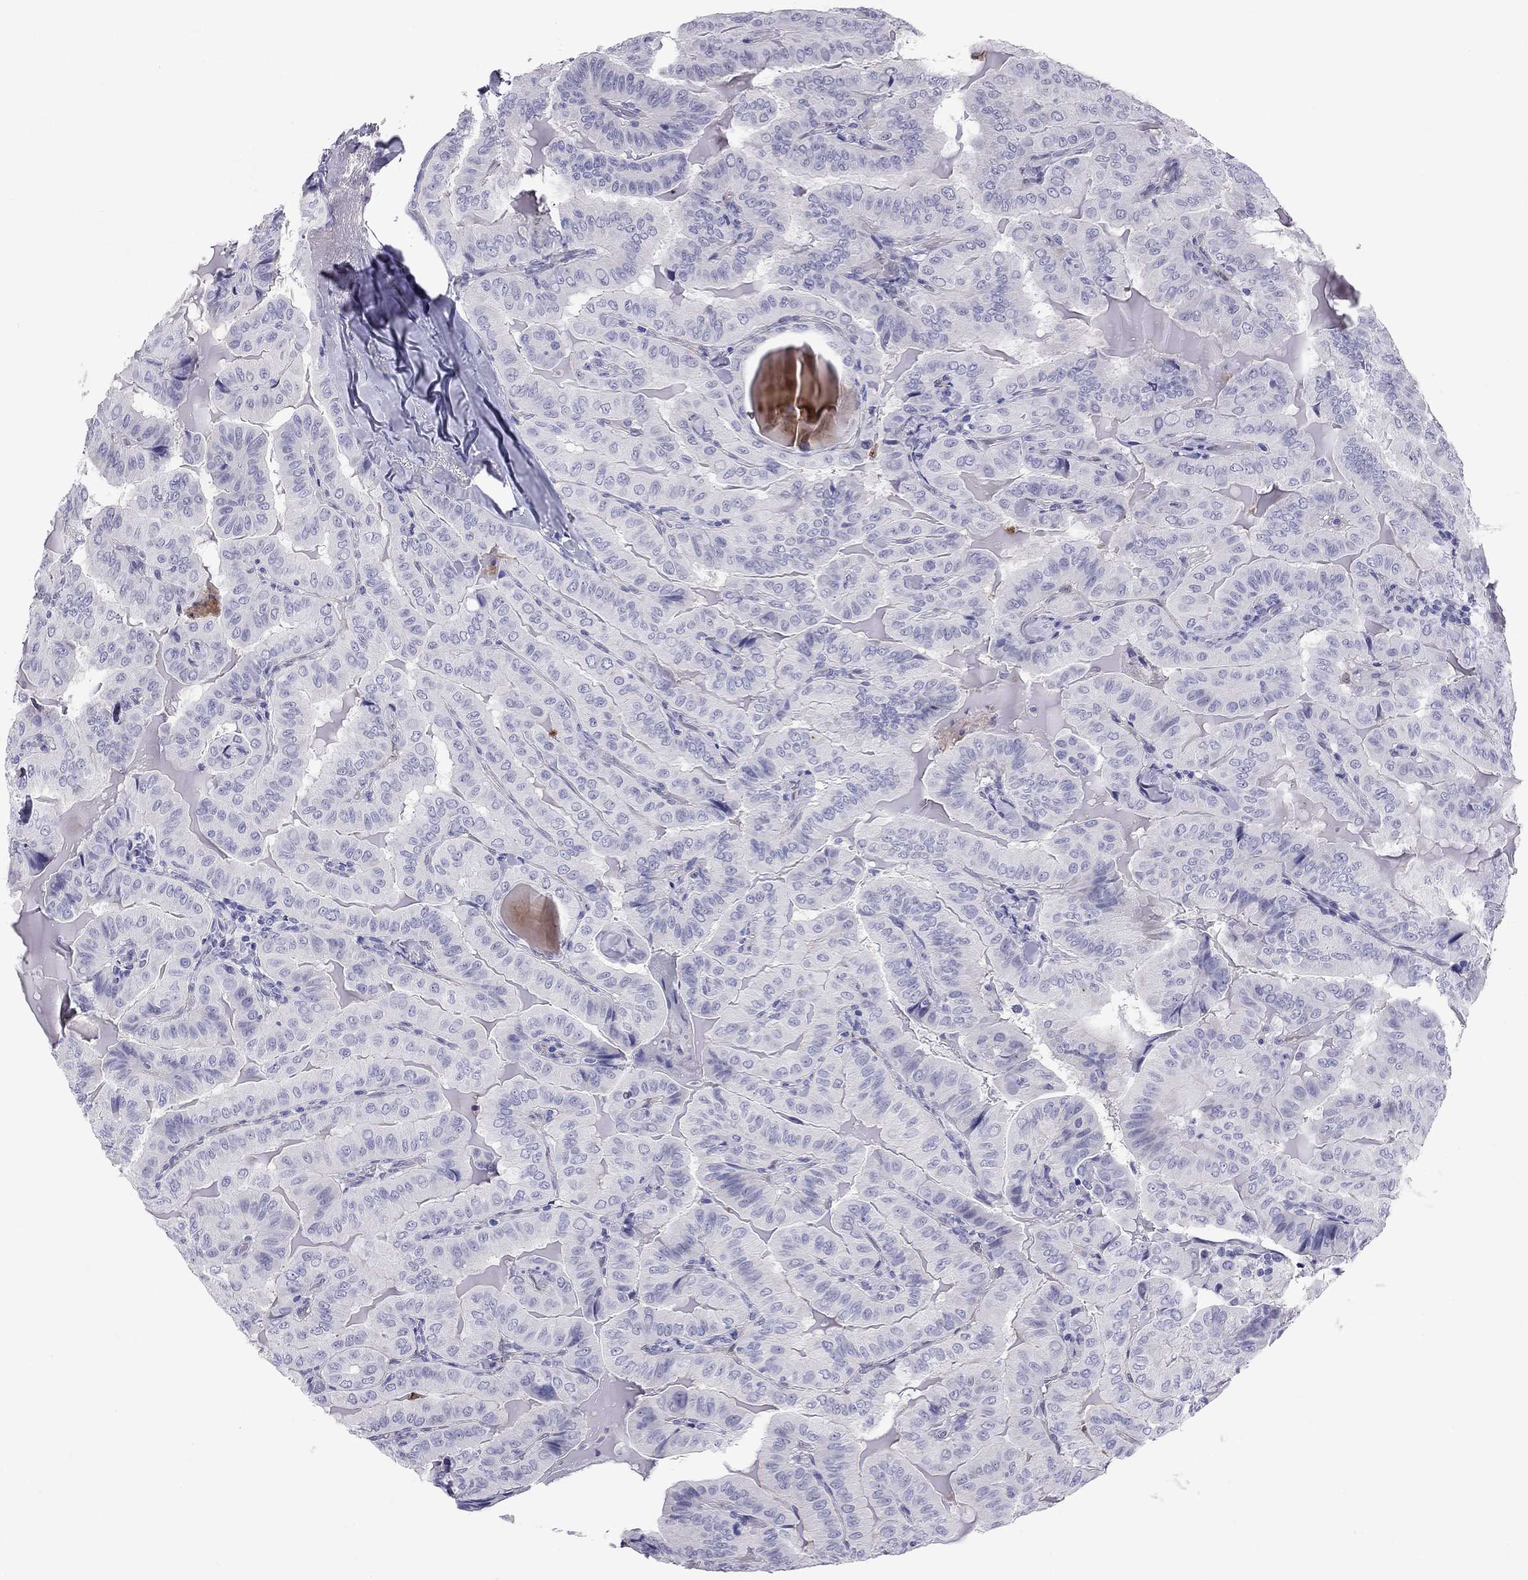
{"staining": {"intensity": "negative", "quantity": "none", "location": "none"}, "tissue": "thyroid cancer", "cell_type": "Tumor cells", "image_type": "cancer", "snomed": [{"axis": "morphology", "description": "Papillary adenocarcinoma, NOS"}, {"axis": "topography", "description": "Thyroid gland"}], "caption": "Immunohistochemistry image of neoplastic tissue: papillary adenocarcinoma (thyroid) stained with DAB displays no significant protein staining in tumor cells.", "gene": "FSCN3", "patient": {"sex": "female", "age": 68}}